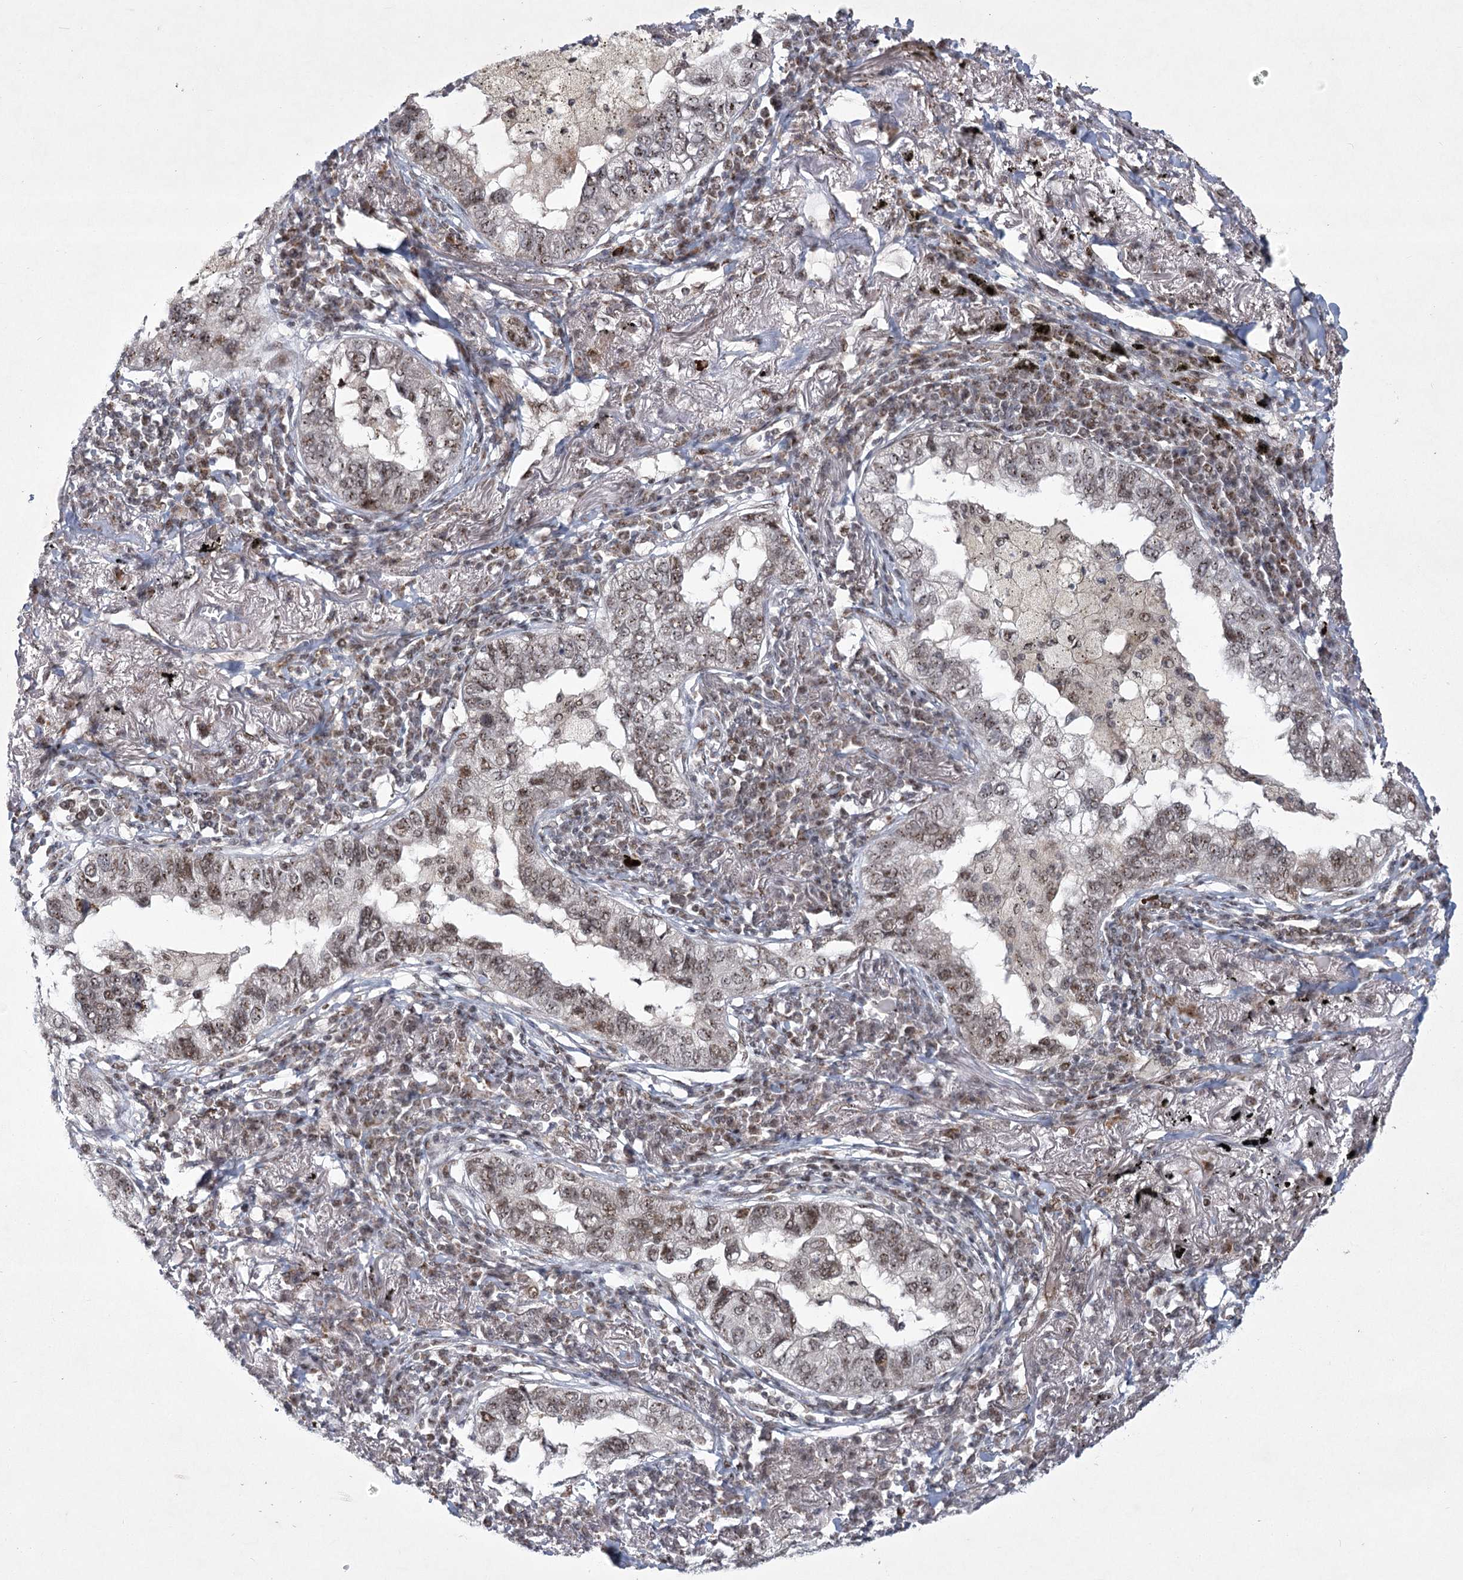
{"staining": {"intensity": "moderate", "quantity": ">75%", "location": "nuclear"}, "tissue": "lung cancer", "cell_type": "Tumor cells", "image_type": "cancer", "snomed": [{"axis": "morphology", "description": "Adenocarcinoma, NOS"}, {"axis": "topography", "description": "Lung"}], "caption": "Immunohistochemistry (IHC) micrograph of neoplastic tissue: adenocarcinoma (lung) stained using IHC reveals medium levels of moderate protein expression localized specifically in the nuclear of tumor cells, appearing as a nuclear brown color.", "gene": "CIB4", "patient": {"sex": "male", "age": 65}}